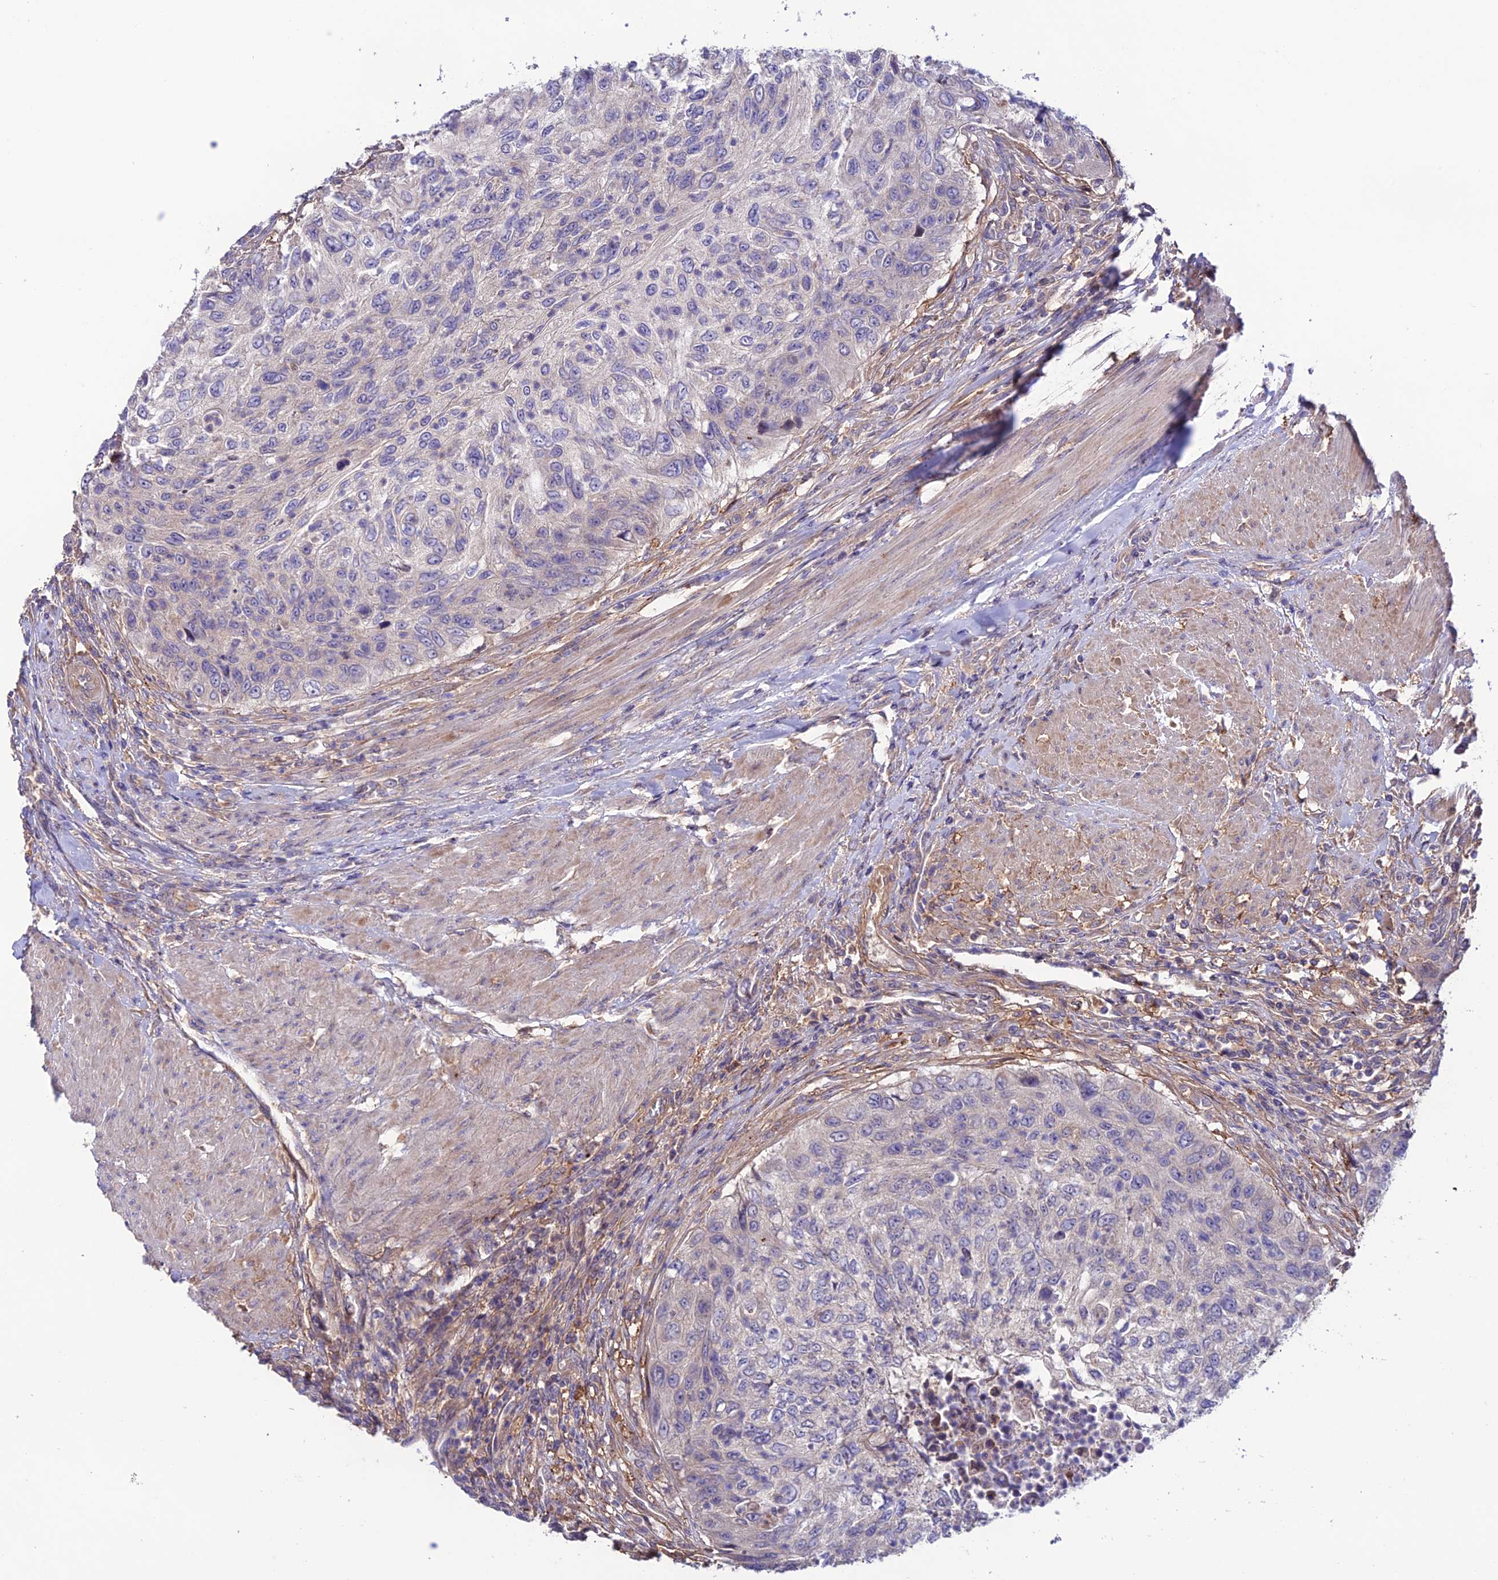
{"staining": {"intensity": "negative", "quantity": "none", "location": "none"}, "tissue": "urothelial cancer", "cell_type": "Tumor cells", "image_type": "cancer", "snomed": [{"axis": "morphology", "description": "Urothelial carcinoma, High grade"}, {"axis": "topography", "description": "Urinary bladder"}], "caption": "A high-resolution micrograph shows IHC staining of urothelial carcinoma (high-grade), which demonstrates no significant positivity in tumor cells. The staining was performed using DAB to visualize the protein expression in brown, while the nuclei were stained in blue with hematoxylin (Magnification: 20x).", "gene": "BRME1", "patient": {"sex": "female", "age": 60}}